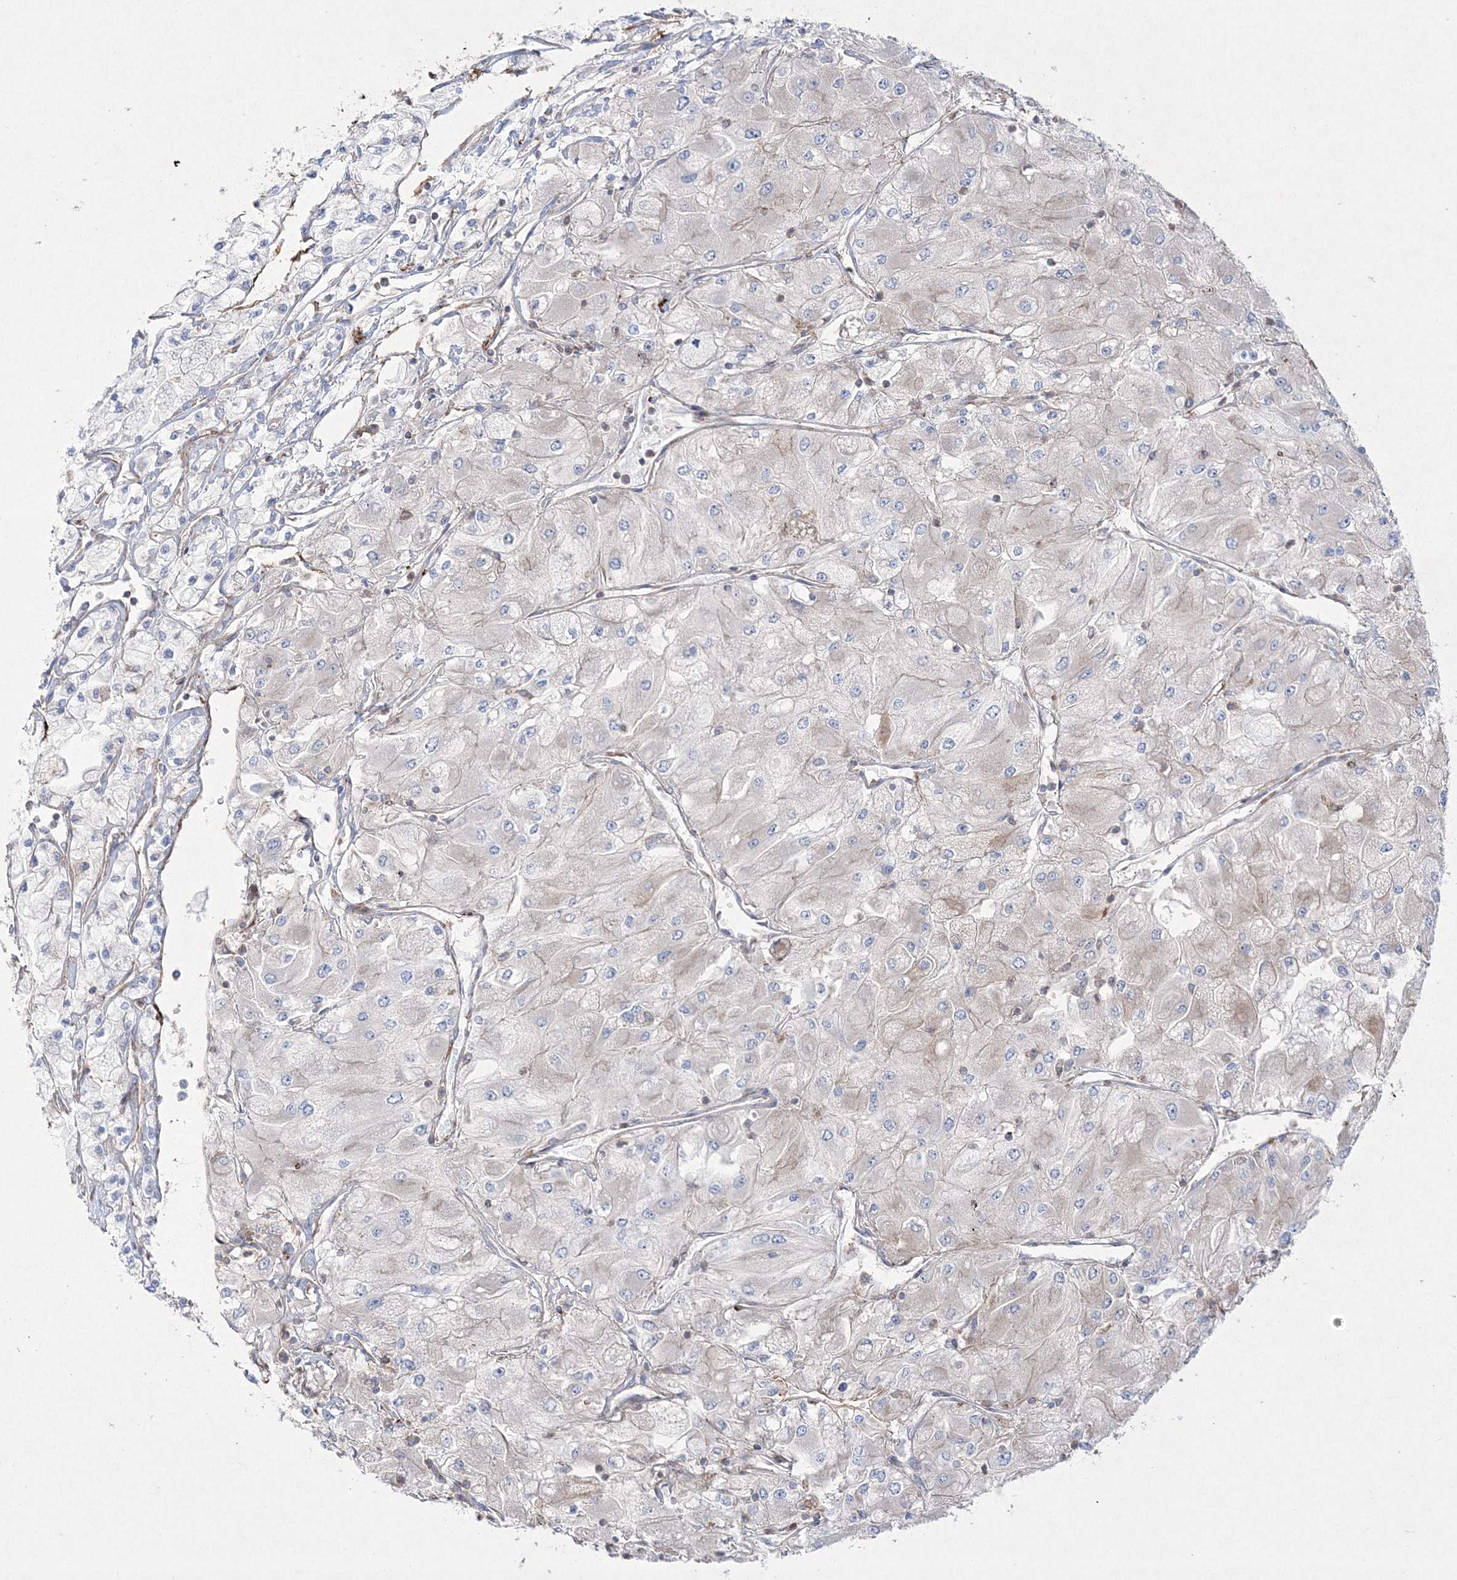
{"staining": {"intensity": "negative", "quantity": "none", "location": "none"}, "tissue": "renal cancer", "cell_type": "Tumor cells", "image_type": "cancer", "snomed": [{"axis": "morphology", "description": "Adenocarcinoma, NOS"}, {"axis": "topography", "description": "Kidney"}], "caption": "Immunohistochemistry of renal cancer (adenocarcinoma) reveals no staining in tumor cells. (DAB immunohistochemistry (IHC) with hematoxylin counter stain).", "gene": "RICTOR", "patient": {"sex": "male", "age": 80}}